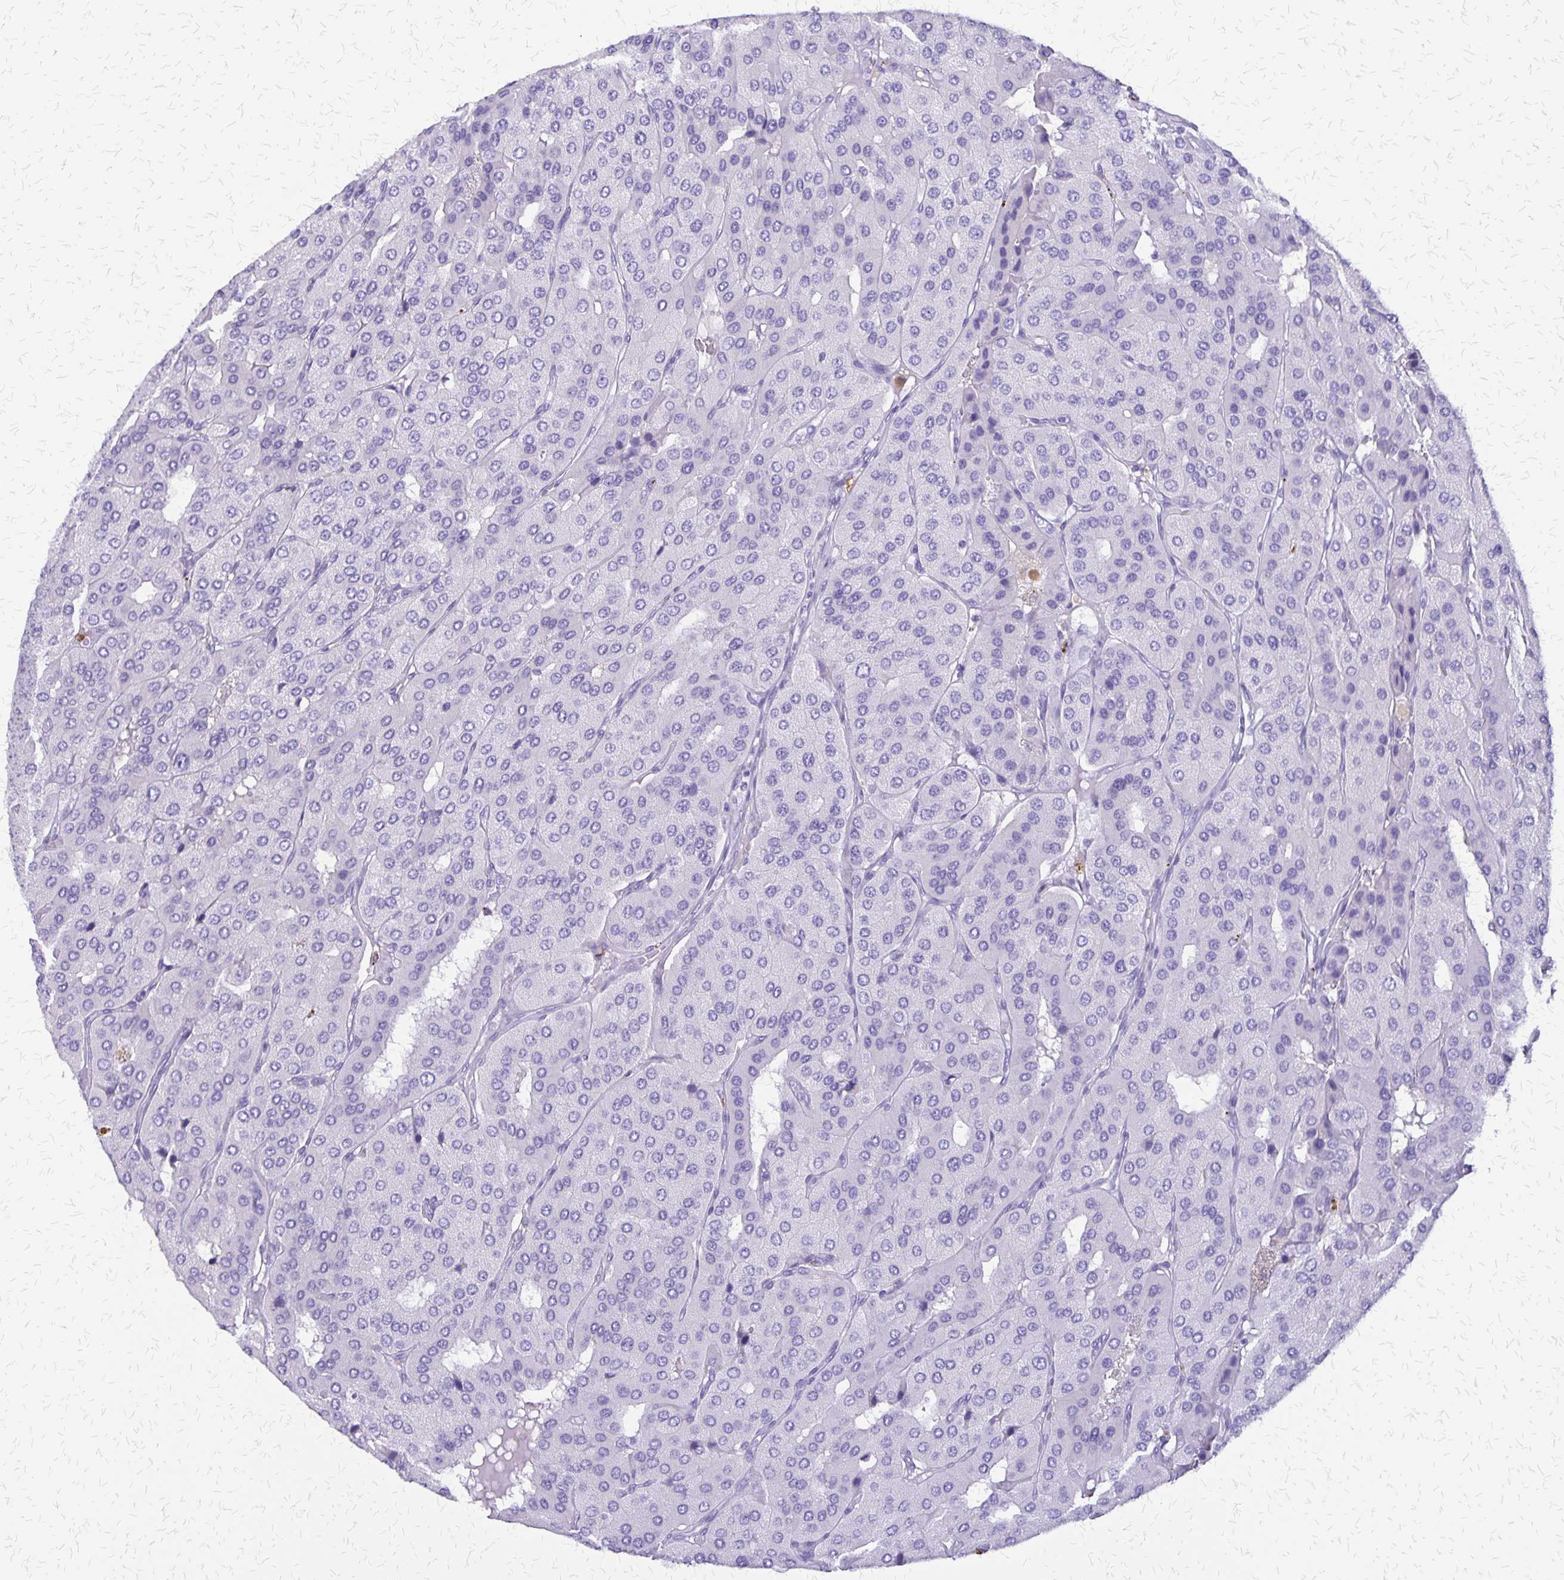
{"staining": {"intensity": "negative", "quantity": "none", "location": "none"}, "tissue": "parathyroid gland", "cell_type": "Glandular cells", "image_type": "normal", "snomed": [{"axis": "morphology", "description": "Normal tissue, NOS"}, {"axis": "morphology", "description": "Adenoma, NOS"}, {"axis": "topography", "description": "Parathyroid gland"}], "caption": "Immunohistochemistry histopathology image of unremarkable human parathyroid gland stained for a protein (brown), which shows no staining in glandular cells.", "gene": "SLC13A2", "patient": {"sex": "female", "age": 86}}